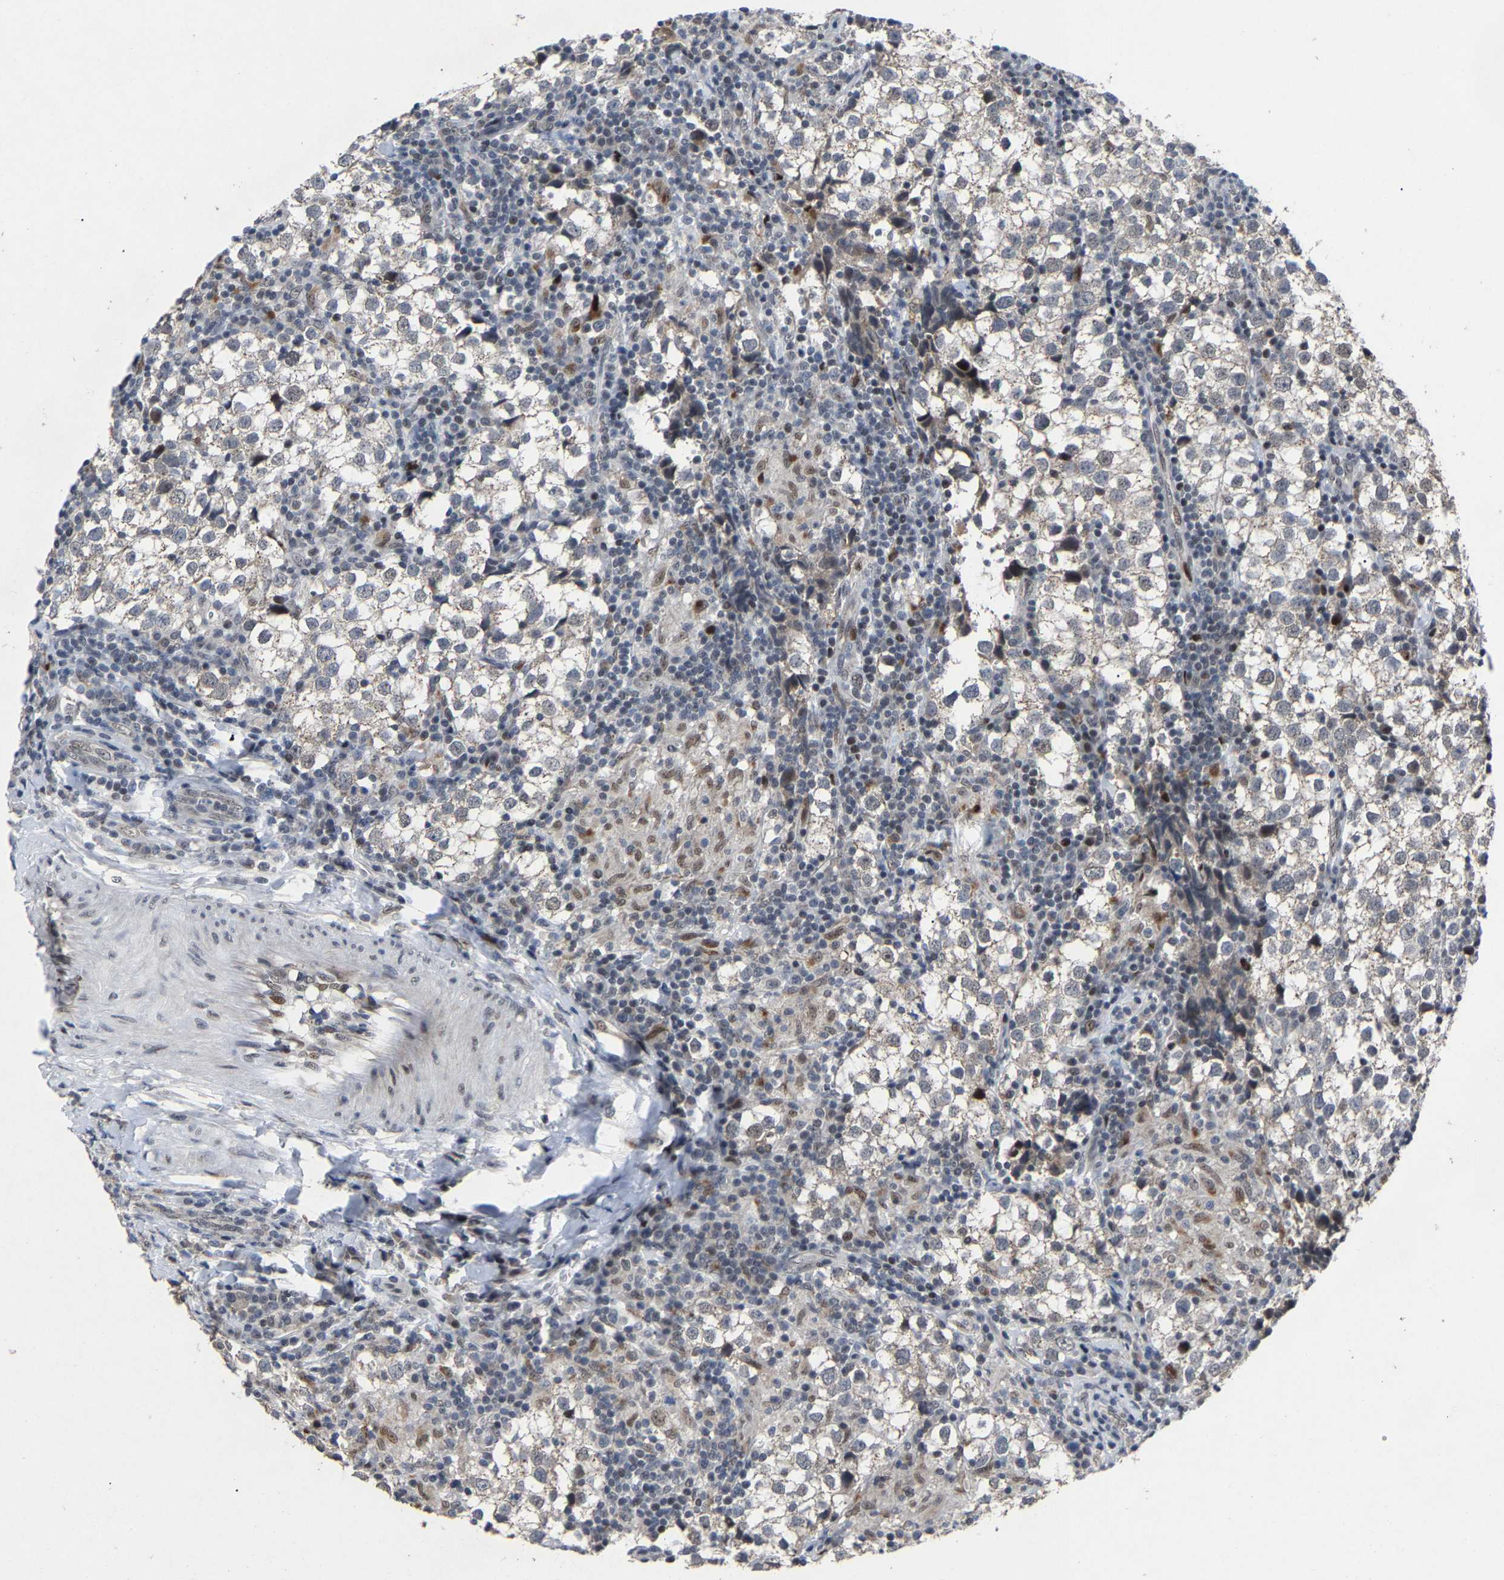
{"staining": {"intensity": "negative", "quantity": "none", "location": "none"}, "tissue": "testis cancer", "cell_type": "Tumor cells", "image_type": "cancer", "snomed": [{"axis": "morphology", "description": "Seminoma, NOS"}, {"axis": "morphology", "description": "Carcinoma, Embryonal, NOS"}, {"axis": "topography", "description": "Testis"}], "caption": "Tumor cells are negative for protein expression in human testis seminoma. Nuclei are stained in blue.", "gene": "LSM8", "patient": {"sex": "male", "age": 36}}